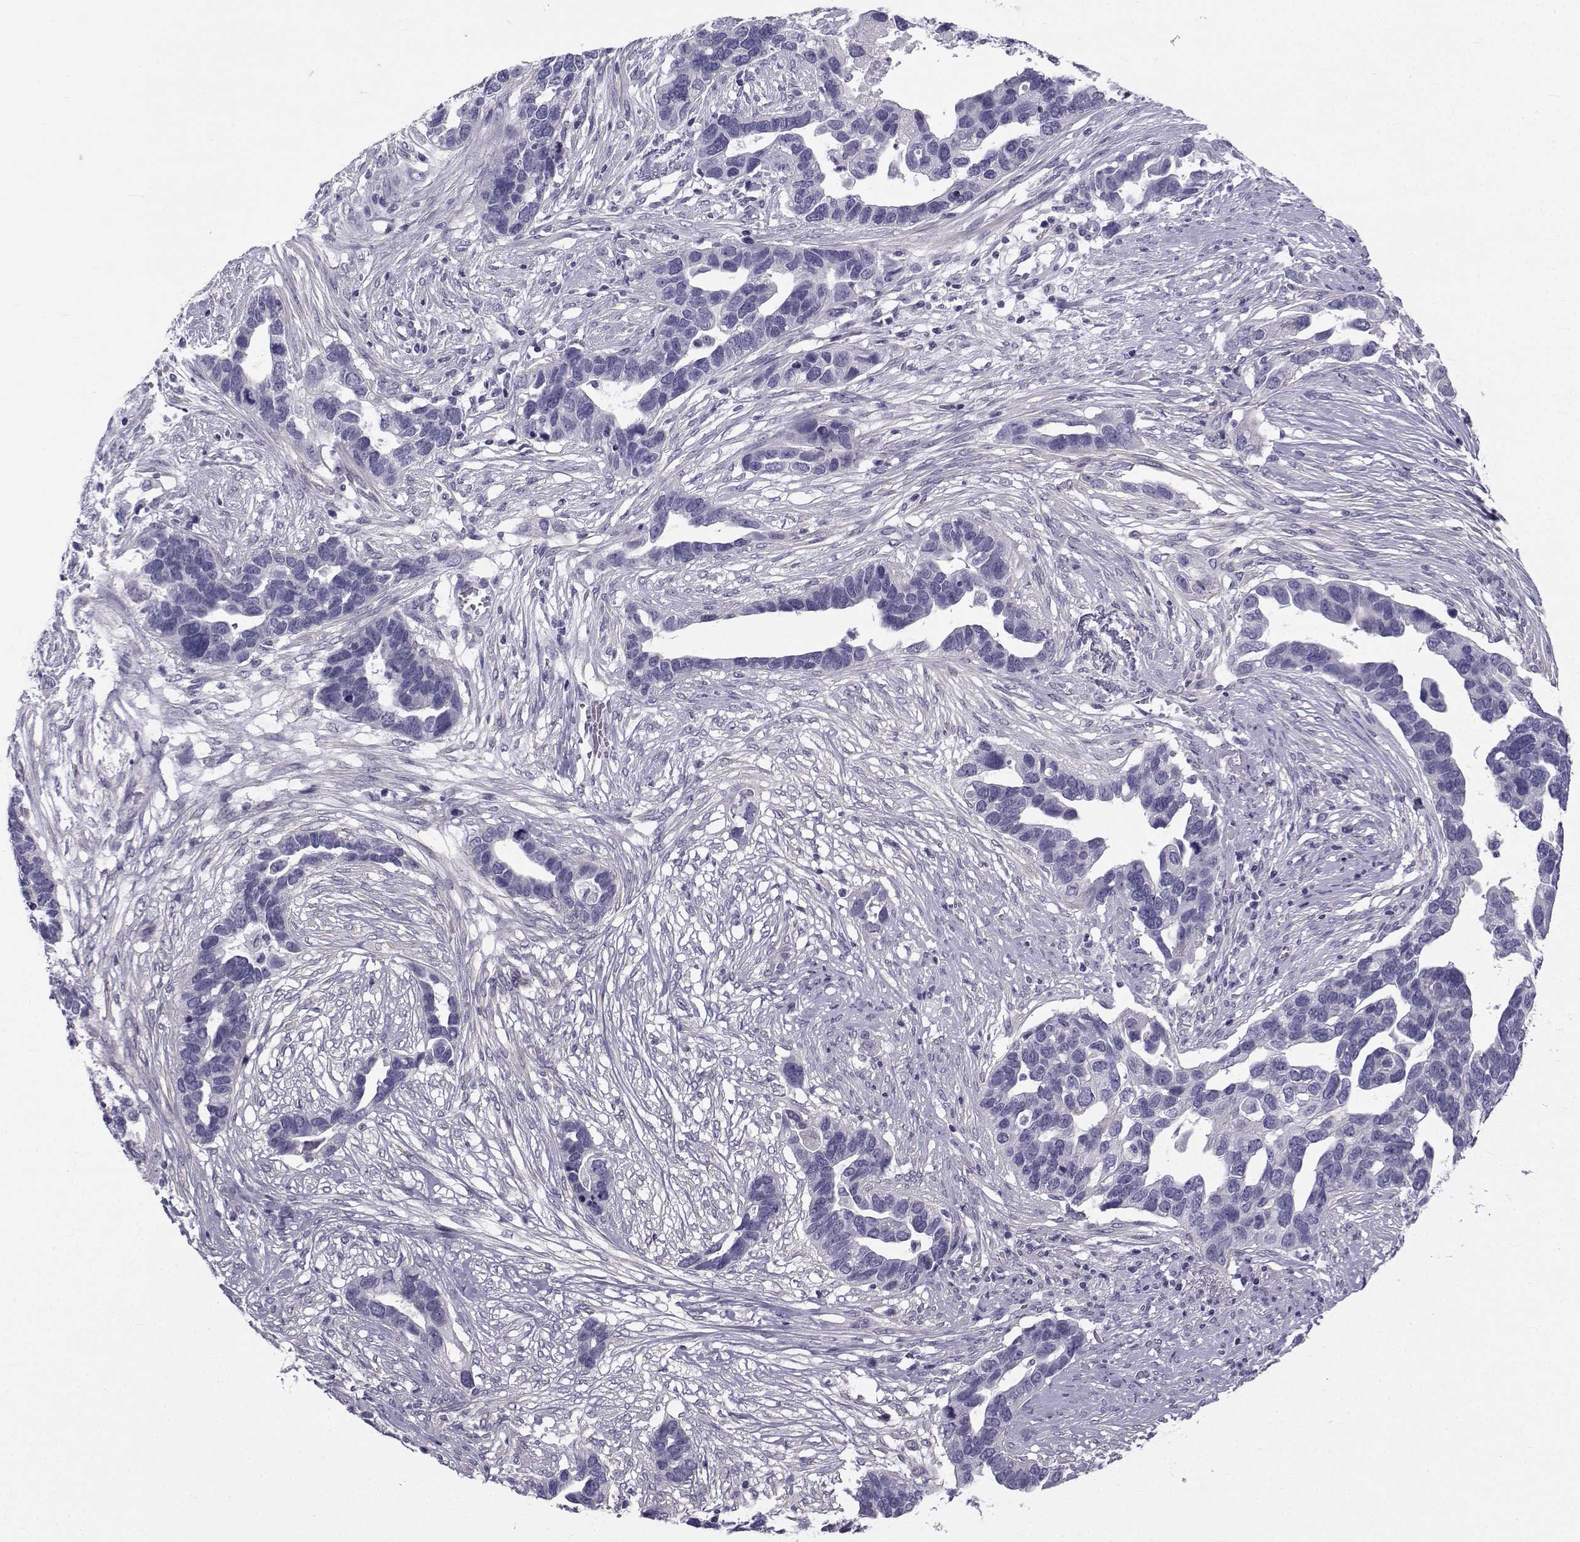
{"staining": {"intensity": "negative", "quantity": "none", "location": "none"}, "tissue": "ovarian cancer", "cell_type": "Tumor cells", "image_type": "cancer", "snomed": [{"axis": "morphology", "description": "Cystadenocarcinoma, serous, NOS"}, {"axis": "topography", "description": "Ovary"}], "caption": "IHC photomicrograph of neoplastic tissue: ovarian serous cystadenocarcinoma stained with DAB demonstrates no significant protein positivity in tumor cells. (DAB IHC visualized using brightfield microscopy, high magnification).", "gene": "SPANXD", "patient": {"sex": "female", "age": 54}}